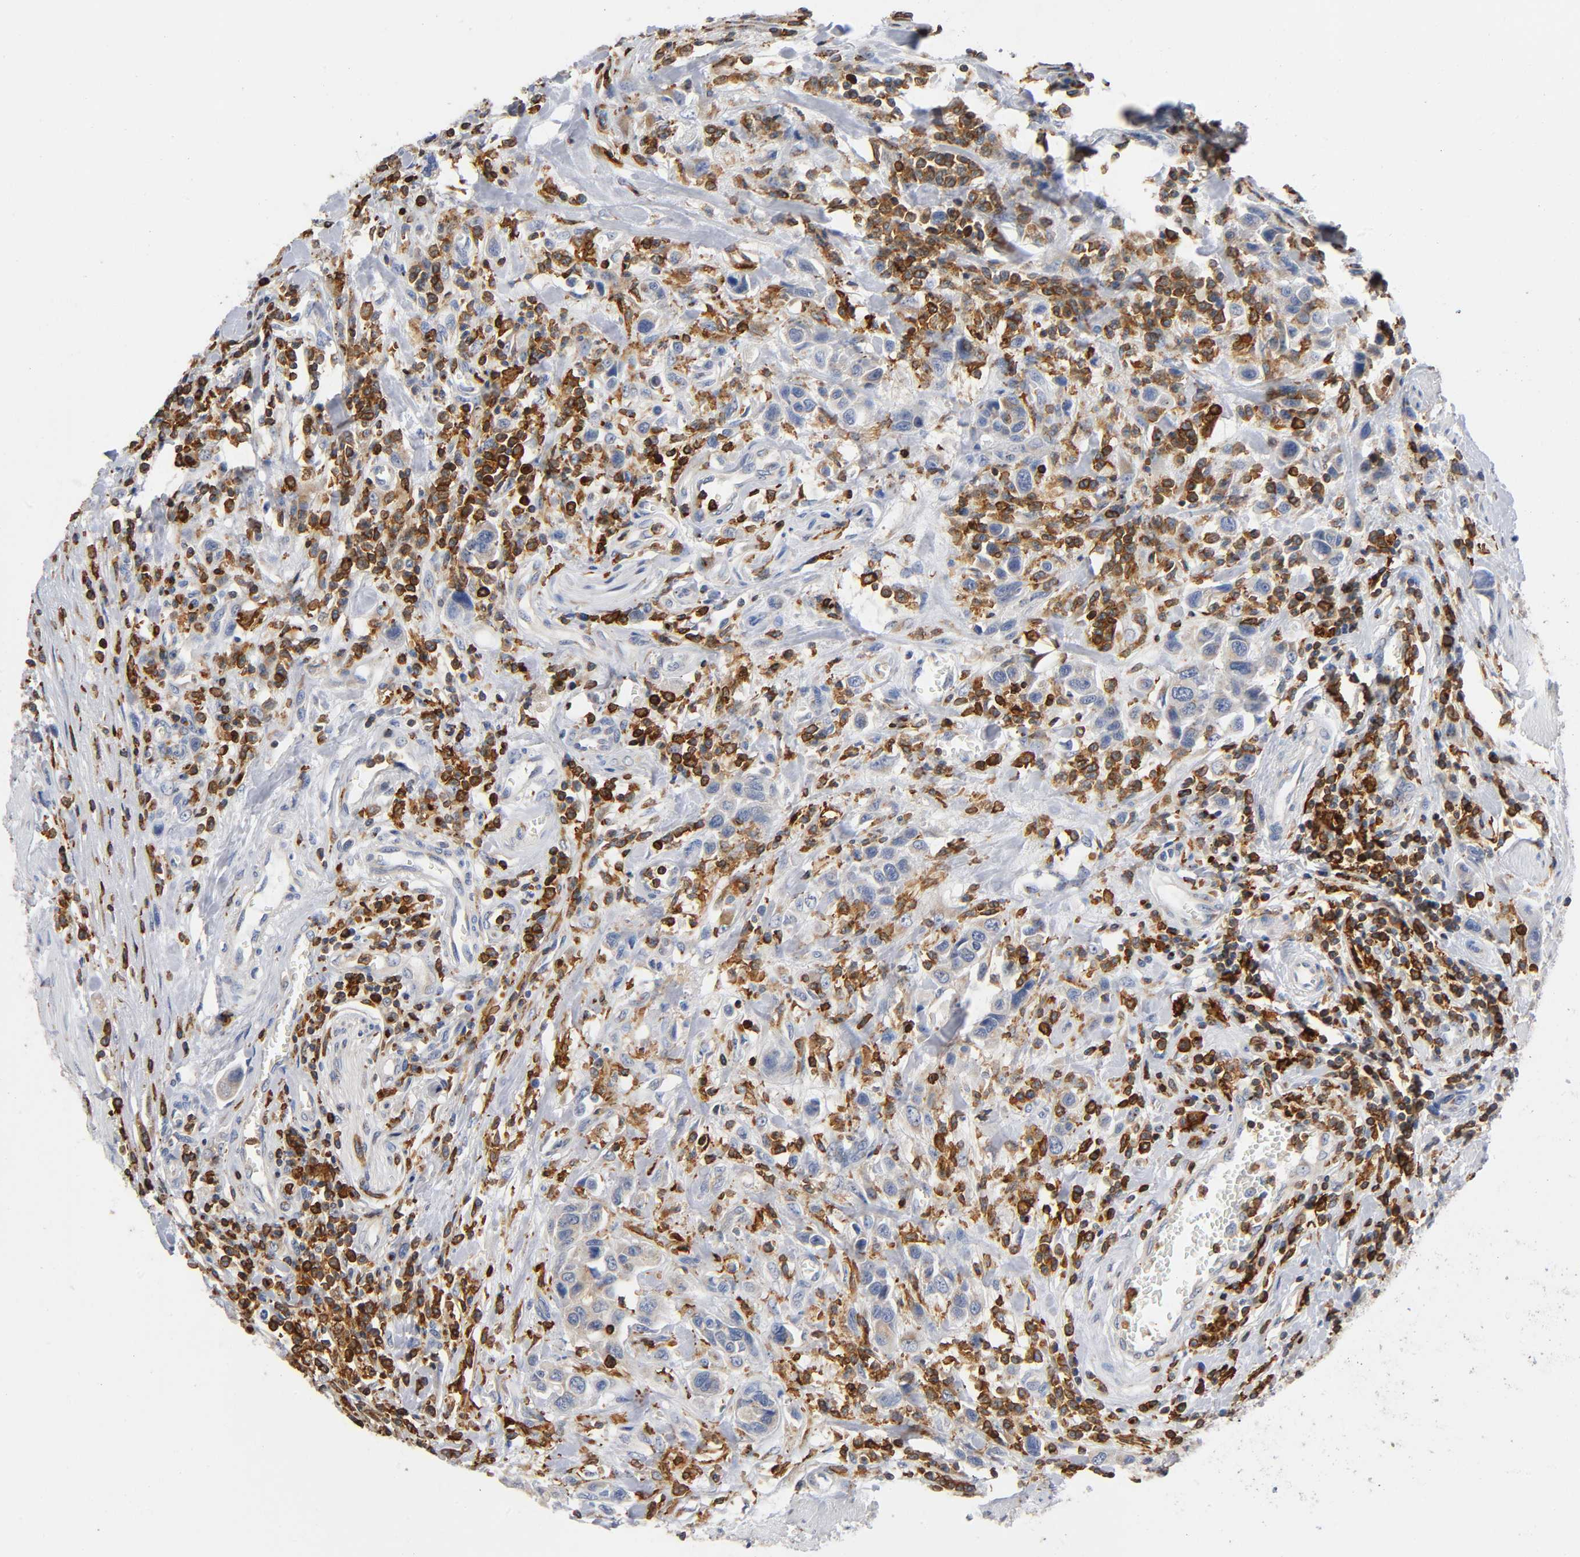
{"staining": {"intensity": "moderate", "quantity": "25%-75%", "location": "cytoplasmic/membranous"}, "tissue": "urothelial cancer", "cell_type": "Tumor cells", "image_type": "cancer", "snomed": [{"axis": "morphology", "description": "Urothelial carcinoma, High grade"}, {"axis": "topography", "description": "Urinary bladder"}], "caption": "Tumor cells demonstrate medium levels of moderate cytoplasmic/membranous positivity in about 25%-75% of cells in urothelial cancer. The protein is stained brown, and the nuclei are stained in blue (DAB (3,3'-diaminobenzidine) IHC with brightfield microscopy, high magnification).", "gene": "CAPN10", "patient": {"sex": "male", "age": 50}}